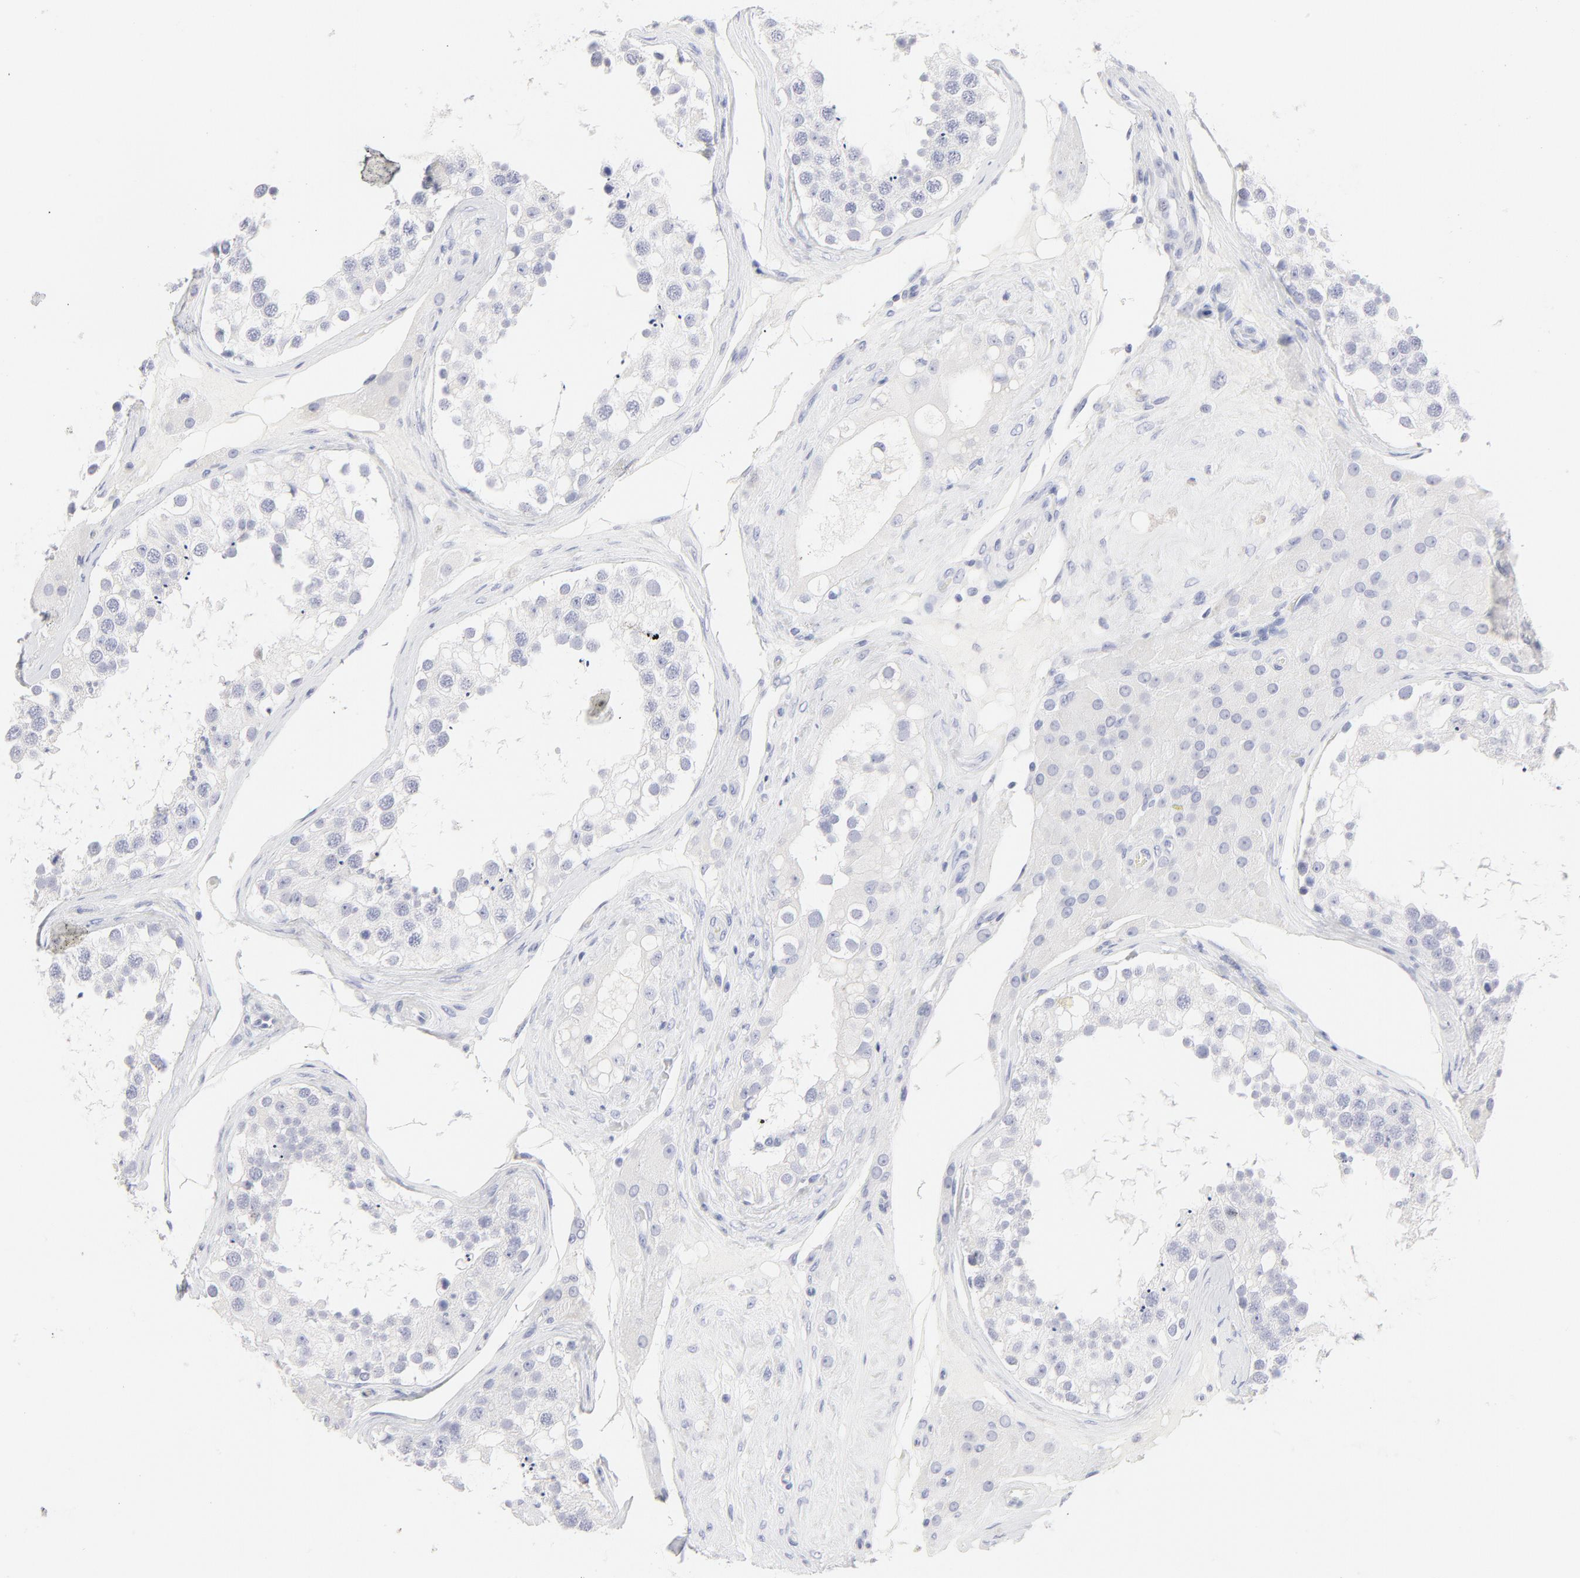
{"staining": {"intensity": "negative", "quantity": "none", "location": "none"}, "tissue": "testis", "cell_type": "Cells in seminiferous ducts", "image_type": "normal", "snomed": [{"axis": "morphology", "description": "Normal tissue, NOS"}, {"axis": "topography", "description": "Testis"}], "caption": "Protein analysis of unremarkable testis exhibits no significant expression in cells in seminiferous ducts. The staining was performed using DAB (3,3'-diaminobenzidine) to visualize the protein expression in brown, while the nuclei were stained in blue with hematoxylin (Magnification: 20x).", "gene": "ELF3", "patient": {"sex": "male", "age": 68}}